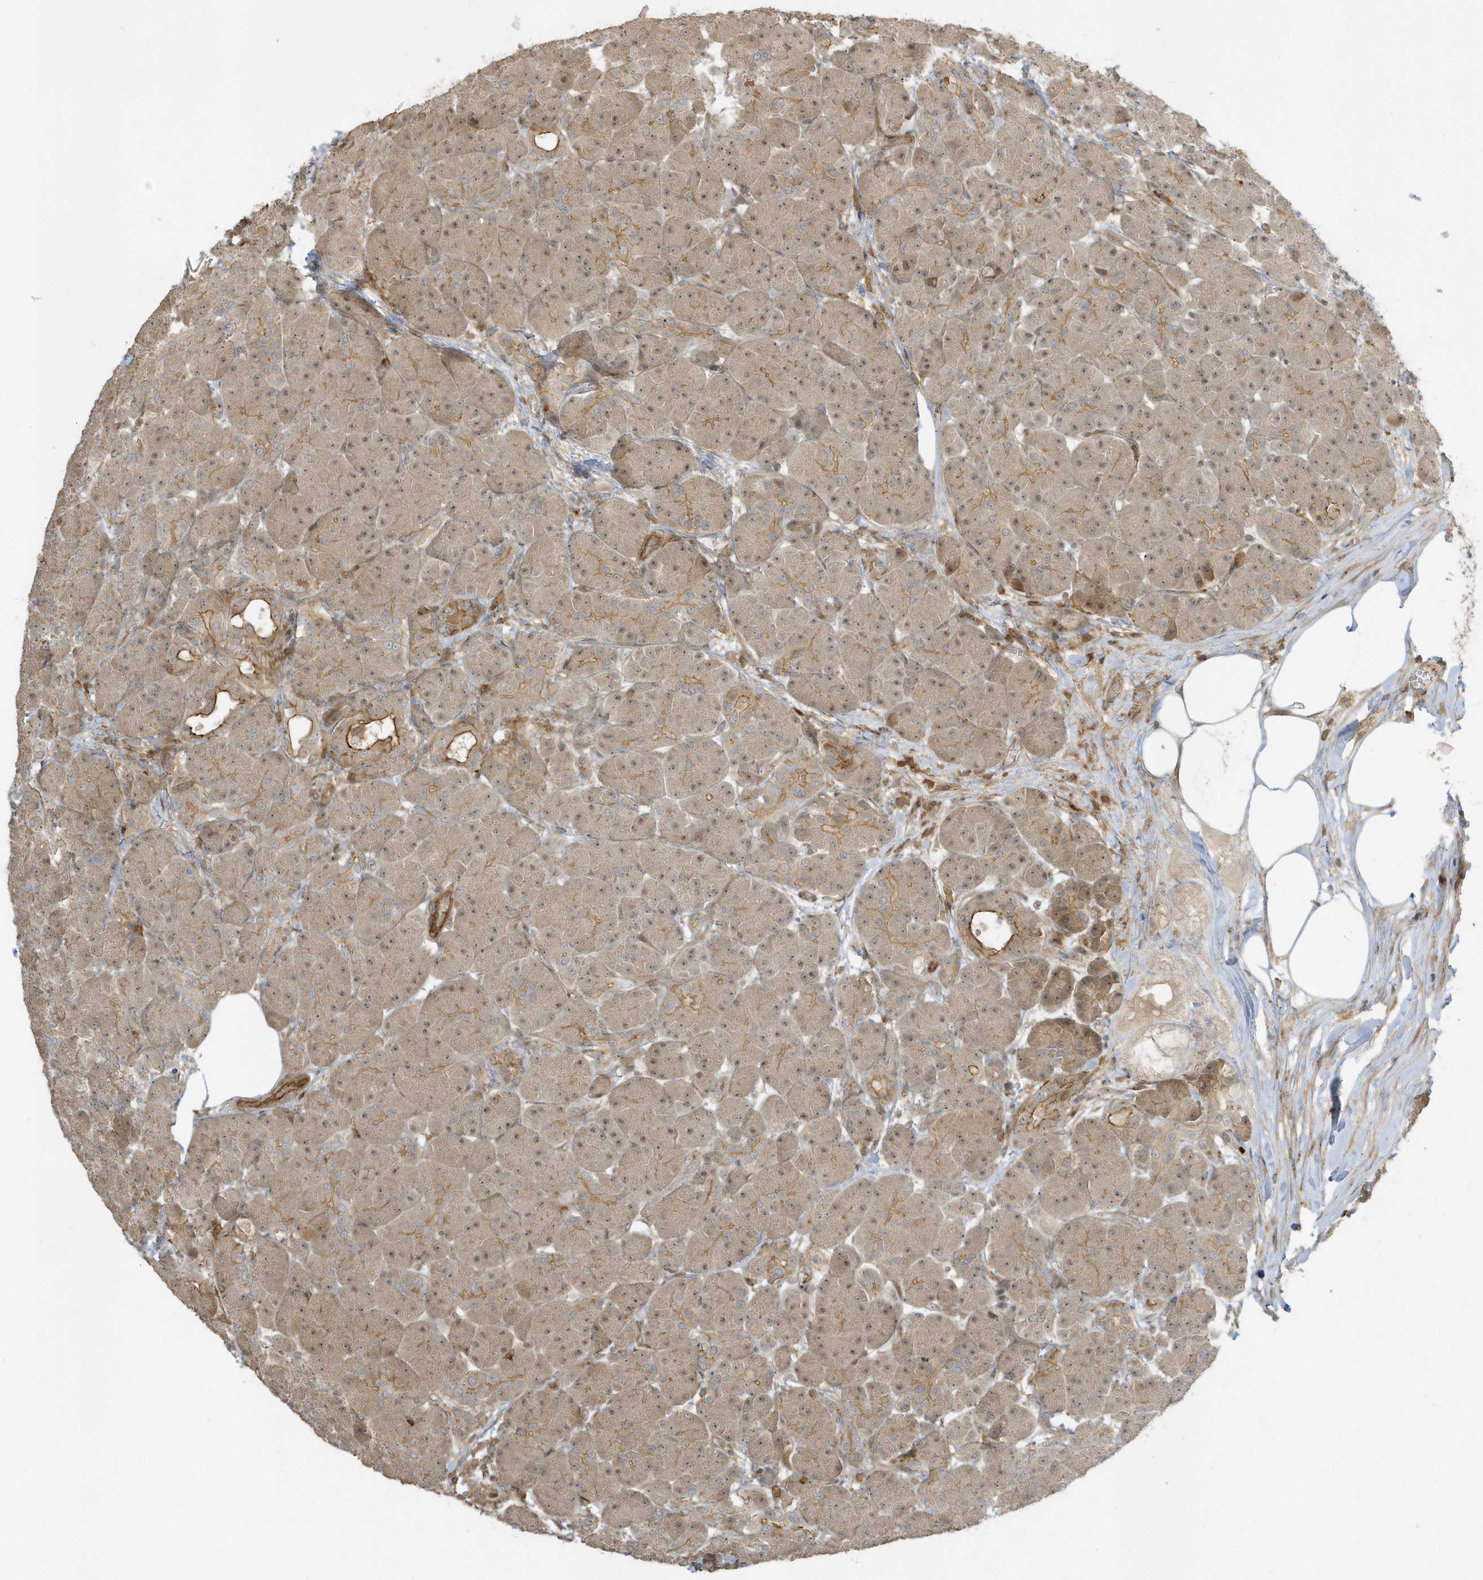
{"staining": {"intensity": "weak", "quantity": ">75%", "location": "cytoplasmic/membranous,nuclear"}, "tissue": "pancreas", "cell_type": "Exocrine glandular cells", "image_type": "normal", "snomed": [{"axis": "morphology", "description": "Normal tissue, NOS"}, {"axis": "topography", "description": "Pancreas"}], "caption": "Immunohistochemistry of unremarkable pancreas exhibits low levels of weak cytoplasmic/membranous,nuclear expression in about >75% of exocrine glandular cells. (DAB (3,3'-diaminobenzidine) IHC with brightfield microscopy, high magnification).", "gene": "ZBTB8A", "patient": {"sex": "male", "age": 63}}